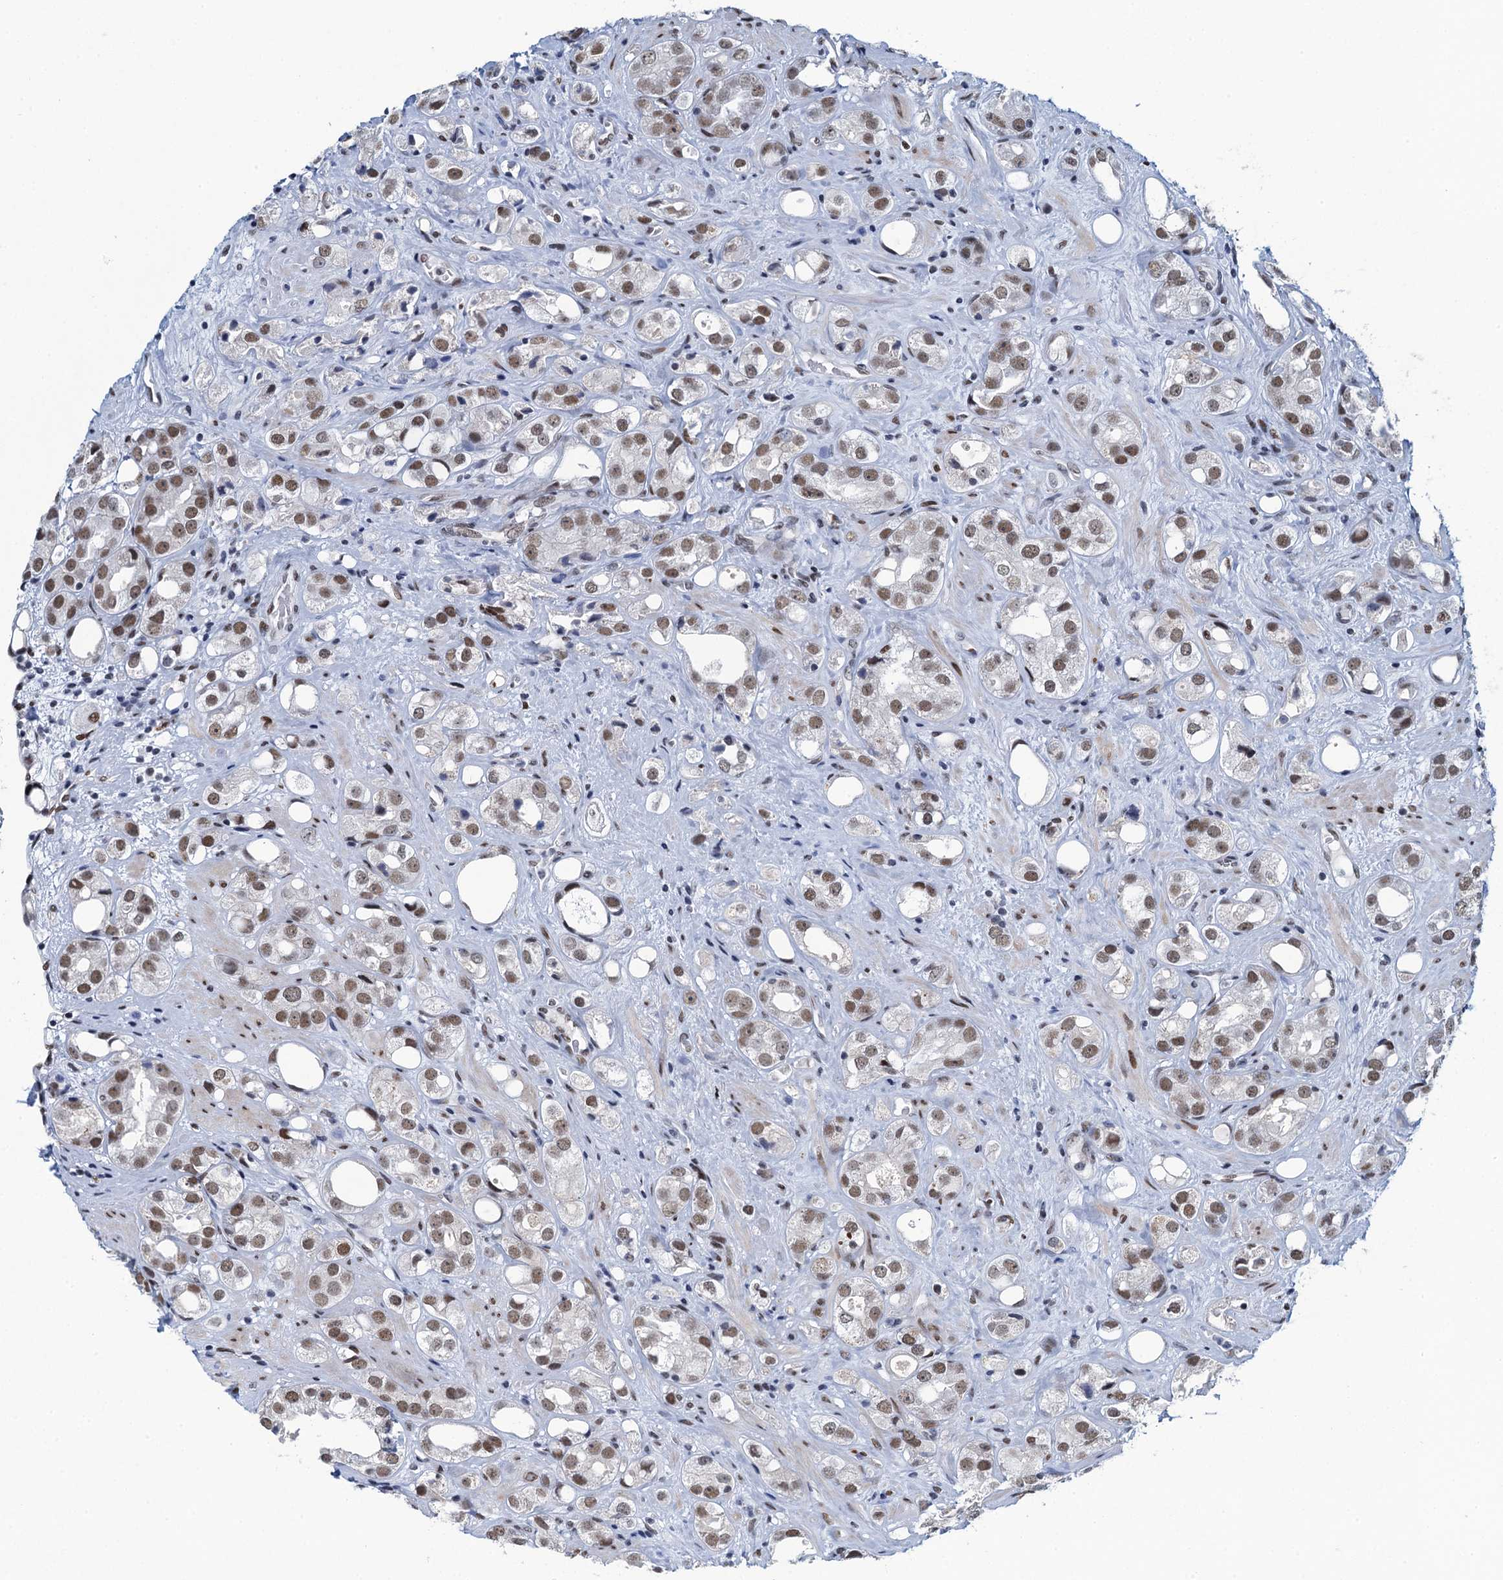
{"staining": {"intensity": "moderate", "quantity": ">75%", "location": "nuclear"}, "tissue": "prostate cancer", "cell_type": "Tumor cells", "image_type": "cancer", "snomed": [{"axis": "morphology", "description": "Adenocarcinoma, NOS"}, {"axis": "topography", "description": "Prostate"}], "caption": "Brown immunohistochemical staining in prostate cancer (adenocarcinoma) exhibits moderate nuclear positivity in approximately >75% of tumor cells.", "gene": "HNRNPUL2", "patient": {"sex": "male", "age": 79}}